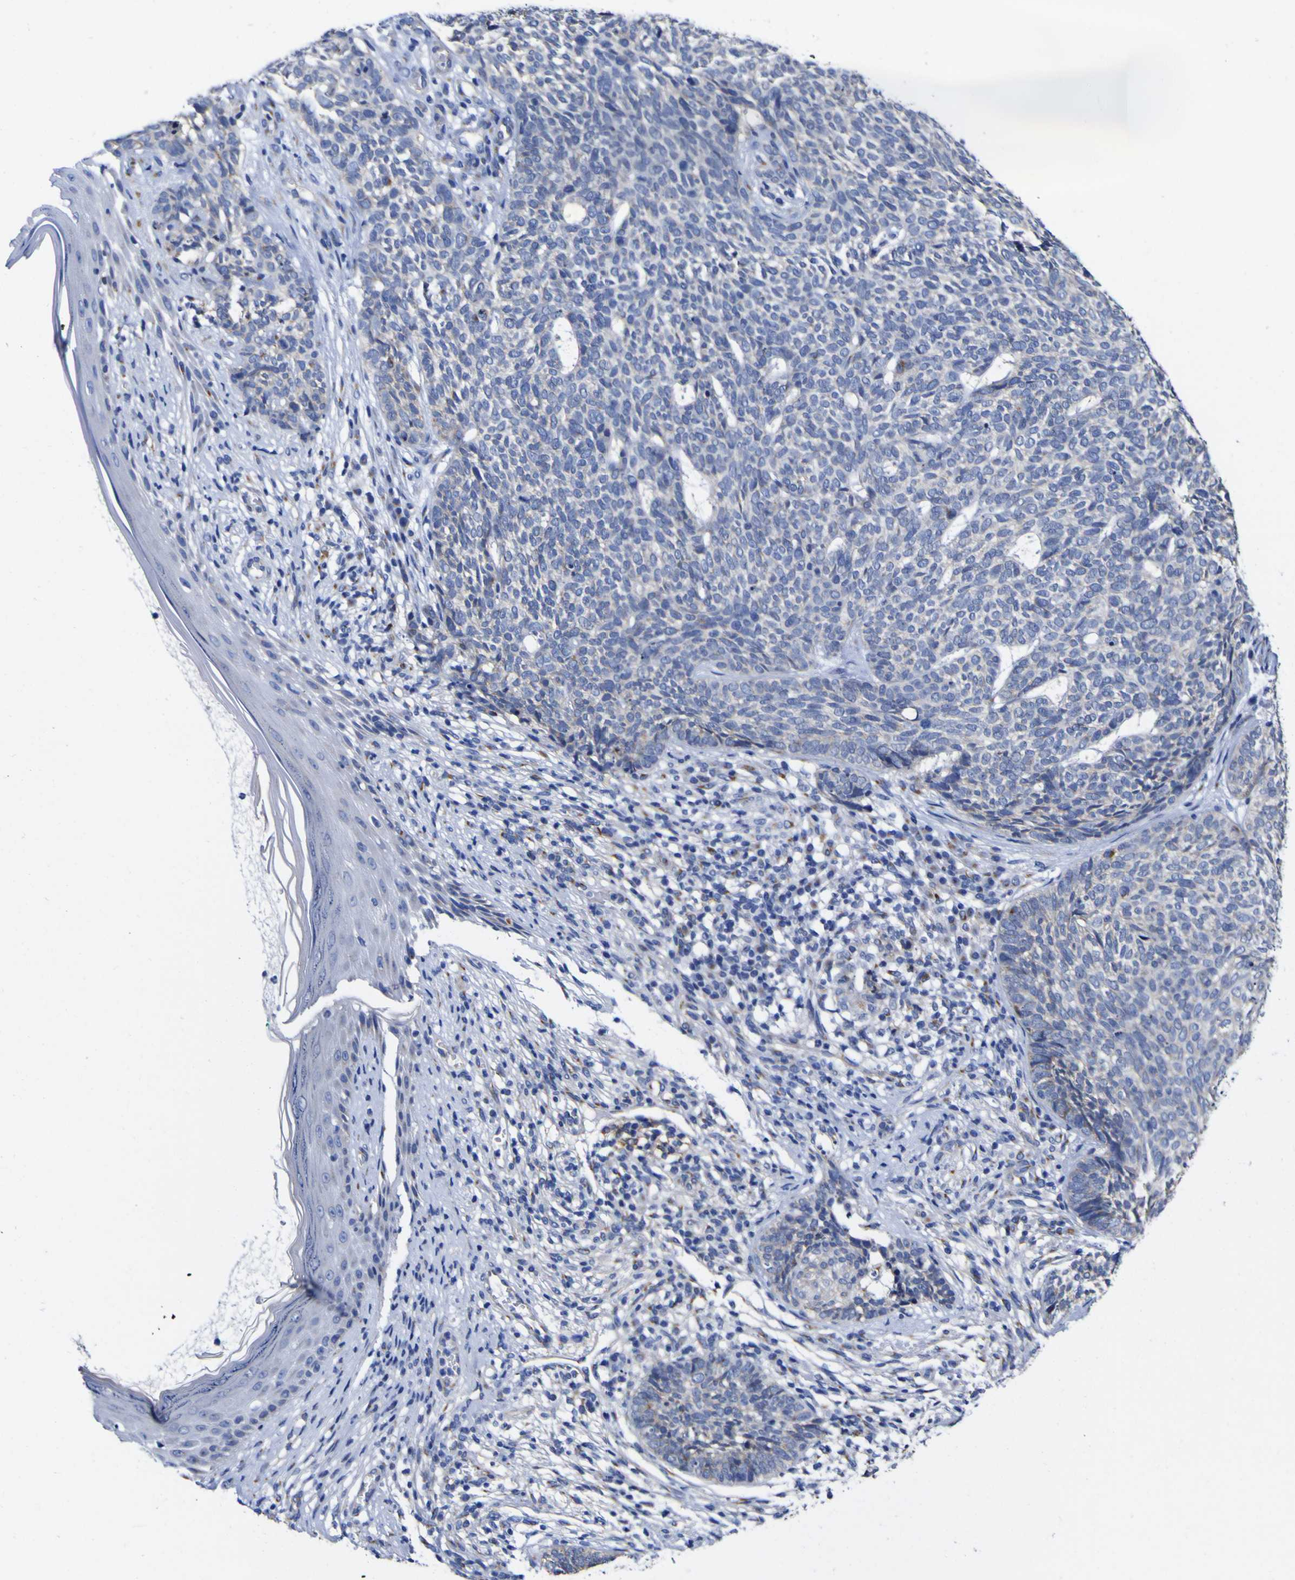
{"staining": {"intensity": "weak", "quantity": "<25%", "location": "cytoplasmic/membranous"}, "tissue": "skin cancer", "cell_type": "Tumor cells", "image_type": "cancer", "snomed": [{"axis": "morphology", "description": "Basal cell carcinoma"}, {"axis": "topography", "description": "Skin"}], "caption": "An immunohistochemistry photomicrograph of skin basal cell carcinoma is shown. There is no staining in tumor cells of skin basal cell carcinoma.", "gene": "GOLM1", "patient": {"sex": "female", "age": 84}}